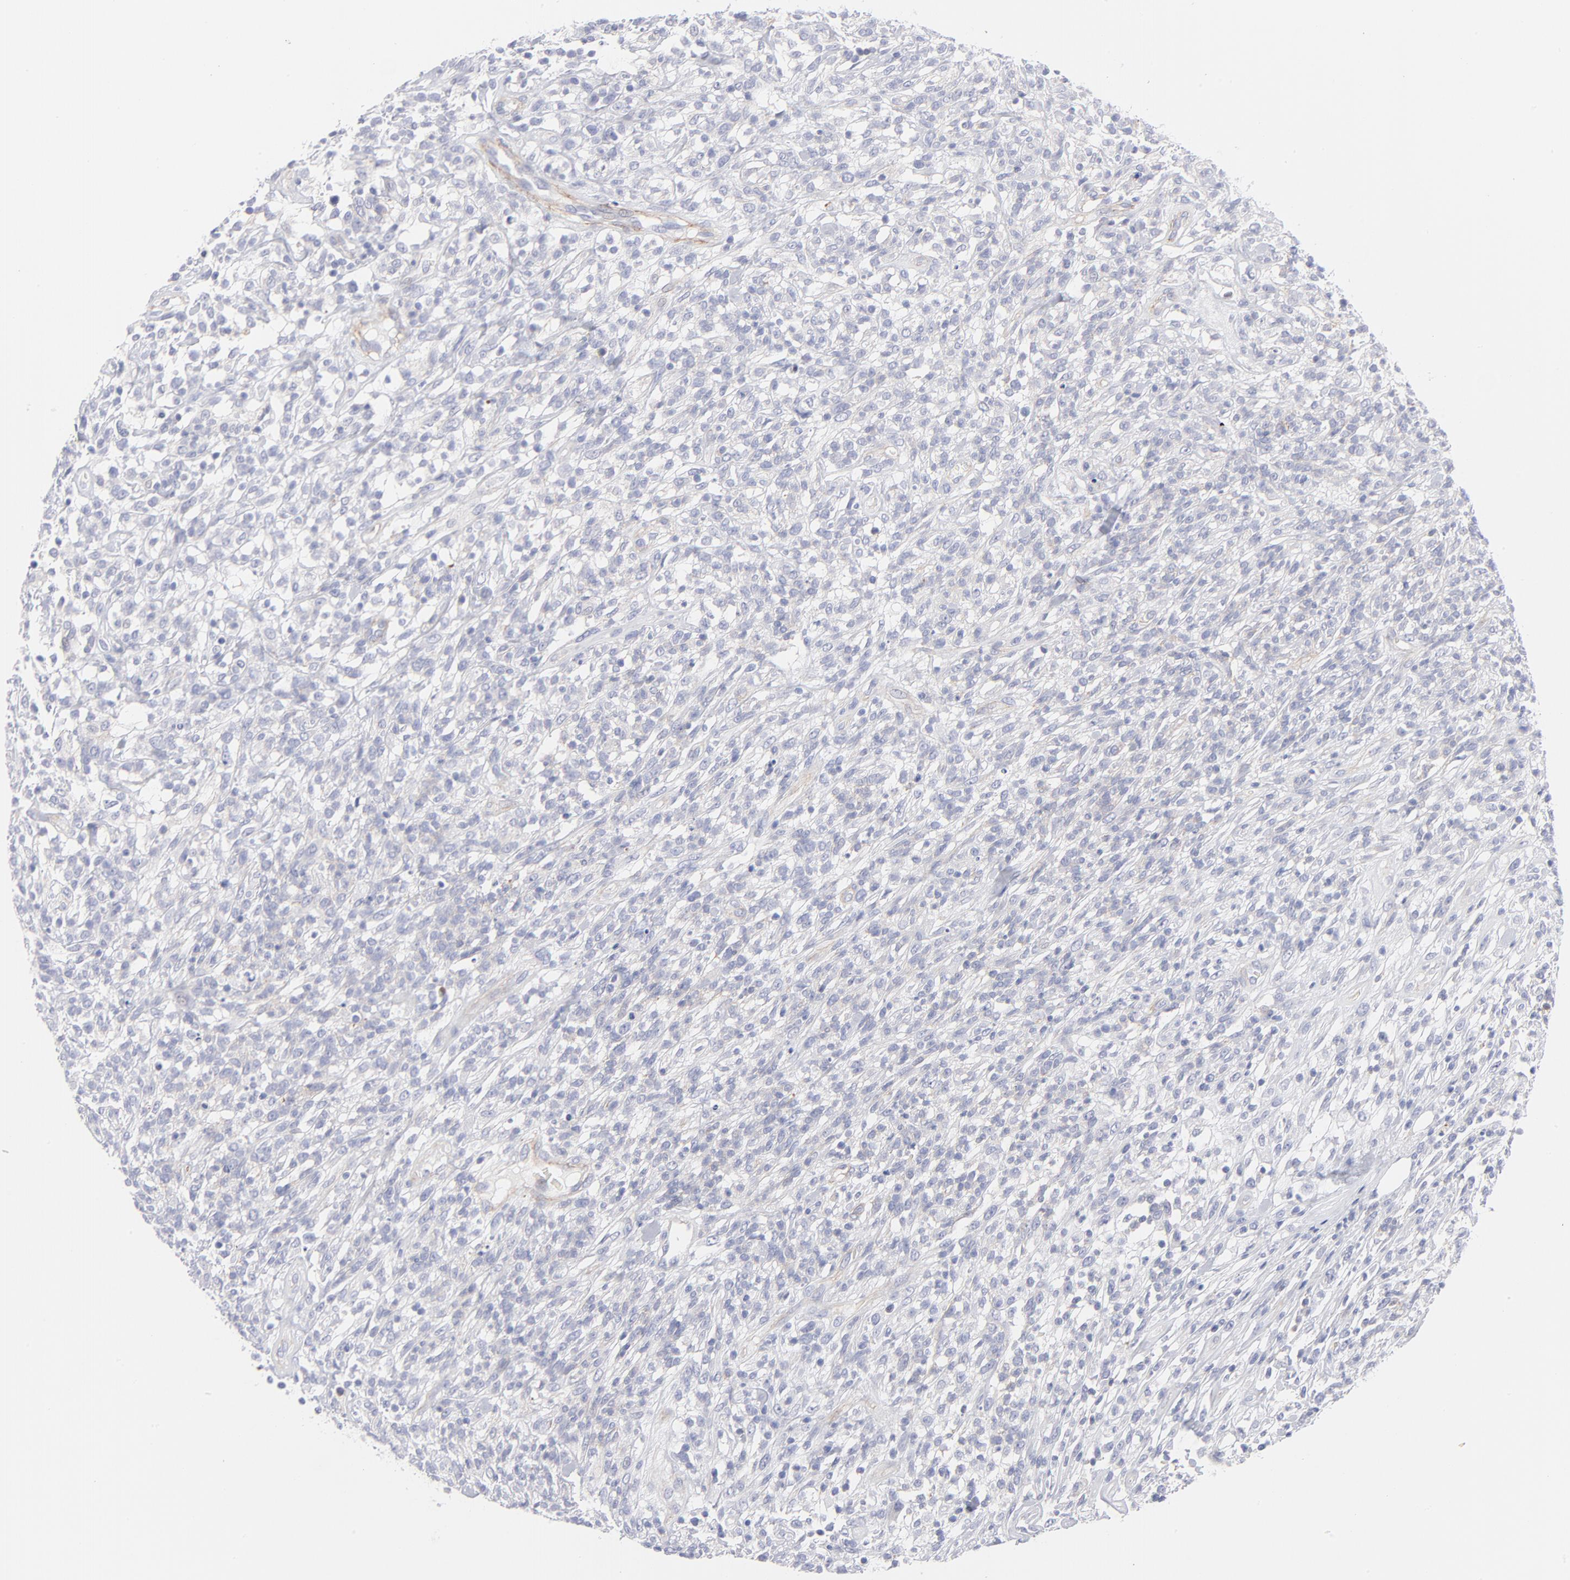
{"staining": {"intensity": "negative", "quantity": "none", "location": "none"}, "tissue": "lymphoma", "cell_type": "Tumor cells", "image_type": "cancer", "snomed": [{"axis": "morphology", "description": "Malignant lymphoma, non-Hodgkin's type, High grade"}, {"axis": "topography", "description": "Lymph node"}], "caption": "This image is of lymphoma stained with IHC to label a protein in brown with the nuclei are counter-stained blue. There is no staining in tumor cells.", "gene": "ACTA2", "patient": {"sex": "female", "age": 73}}